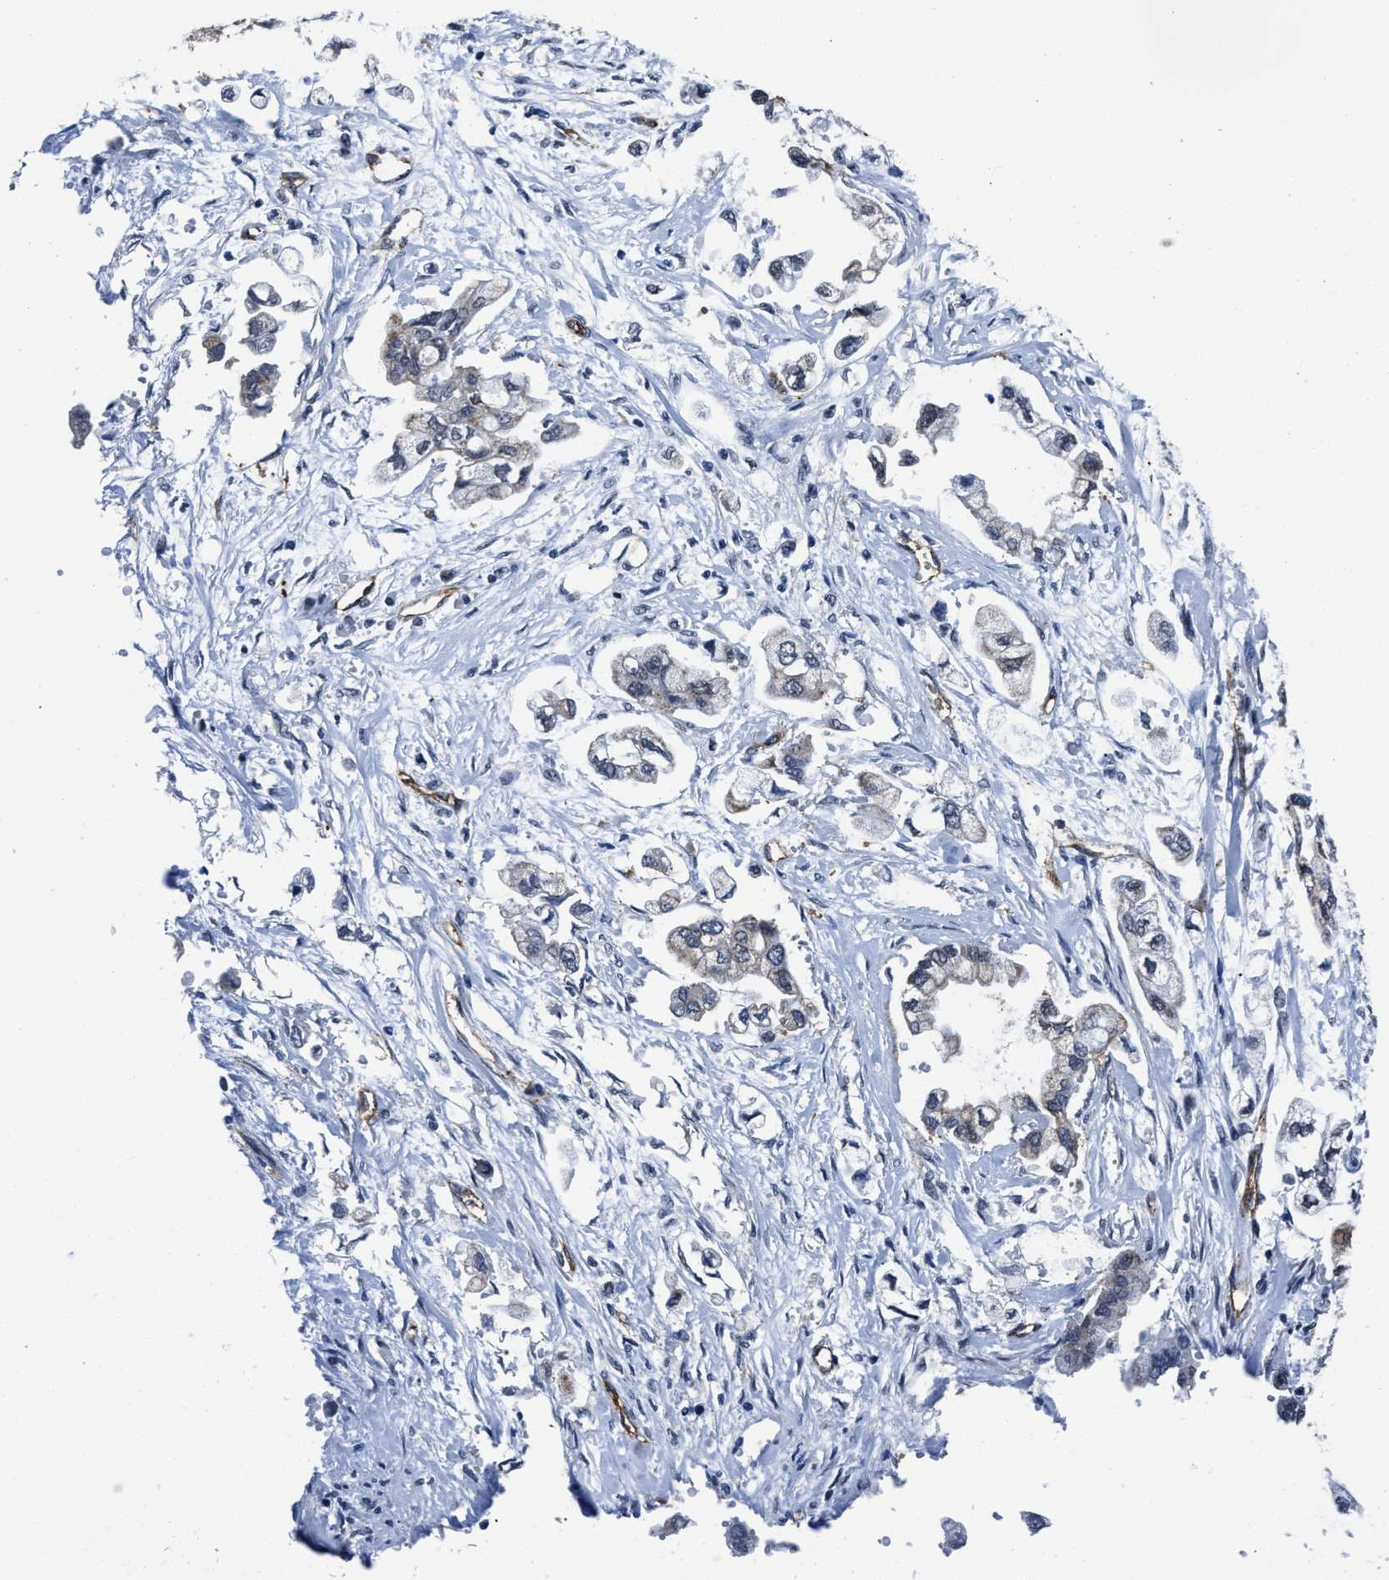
{"staining": {"intensity": "negative", "quantity": "none", "location": "none"}, "tissue": "stomach cancer", "cell_type": "Tumor cells", "image_type": "cancer", "snomed": [{"axis": "morphology", "description": "Adenocarcinoma, NOS"}, {"axis": "topography", "description": "Stomach"}], "caption": "Immunohistochemistry histopathology image of stomach adenocarcinoma stained for a protein (brown), which reveals no staining in tumor cells.", "gene": "MARCKSL1", "patient": {"sex": "male", "age": 62}}